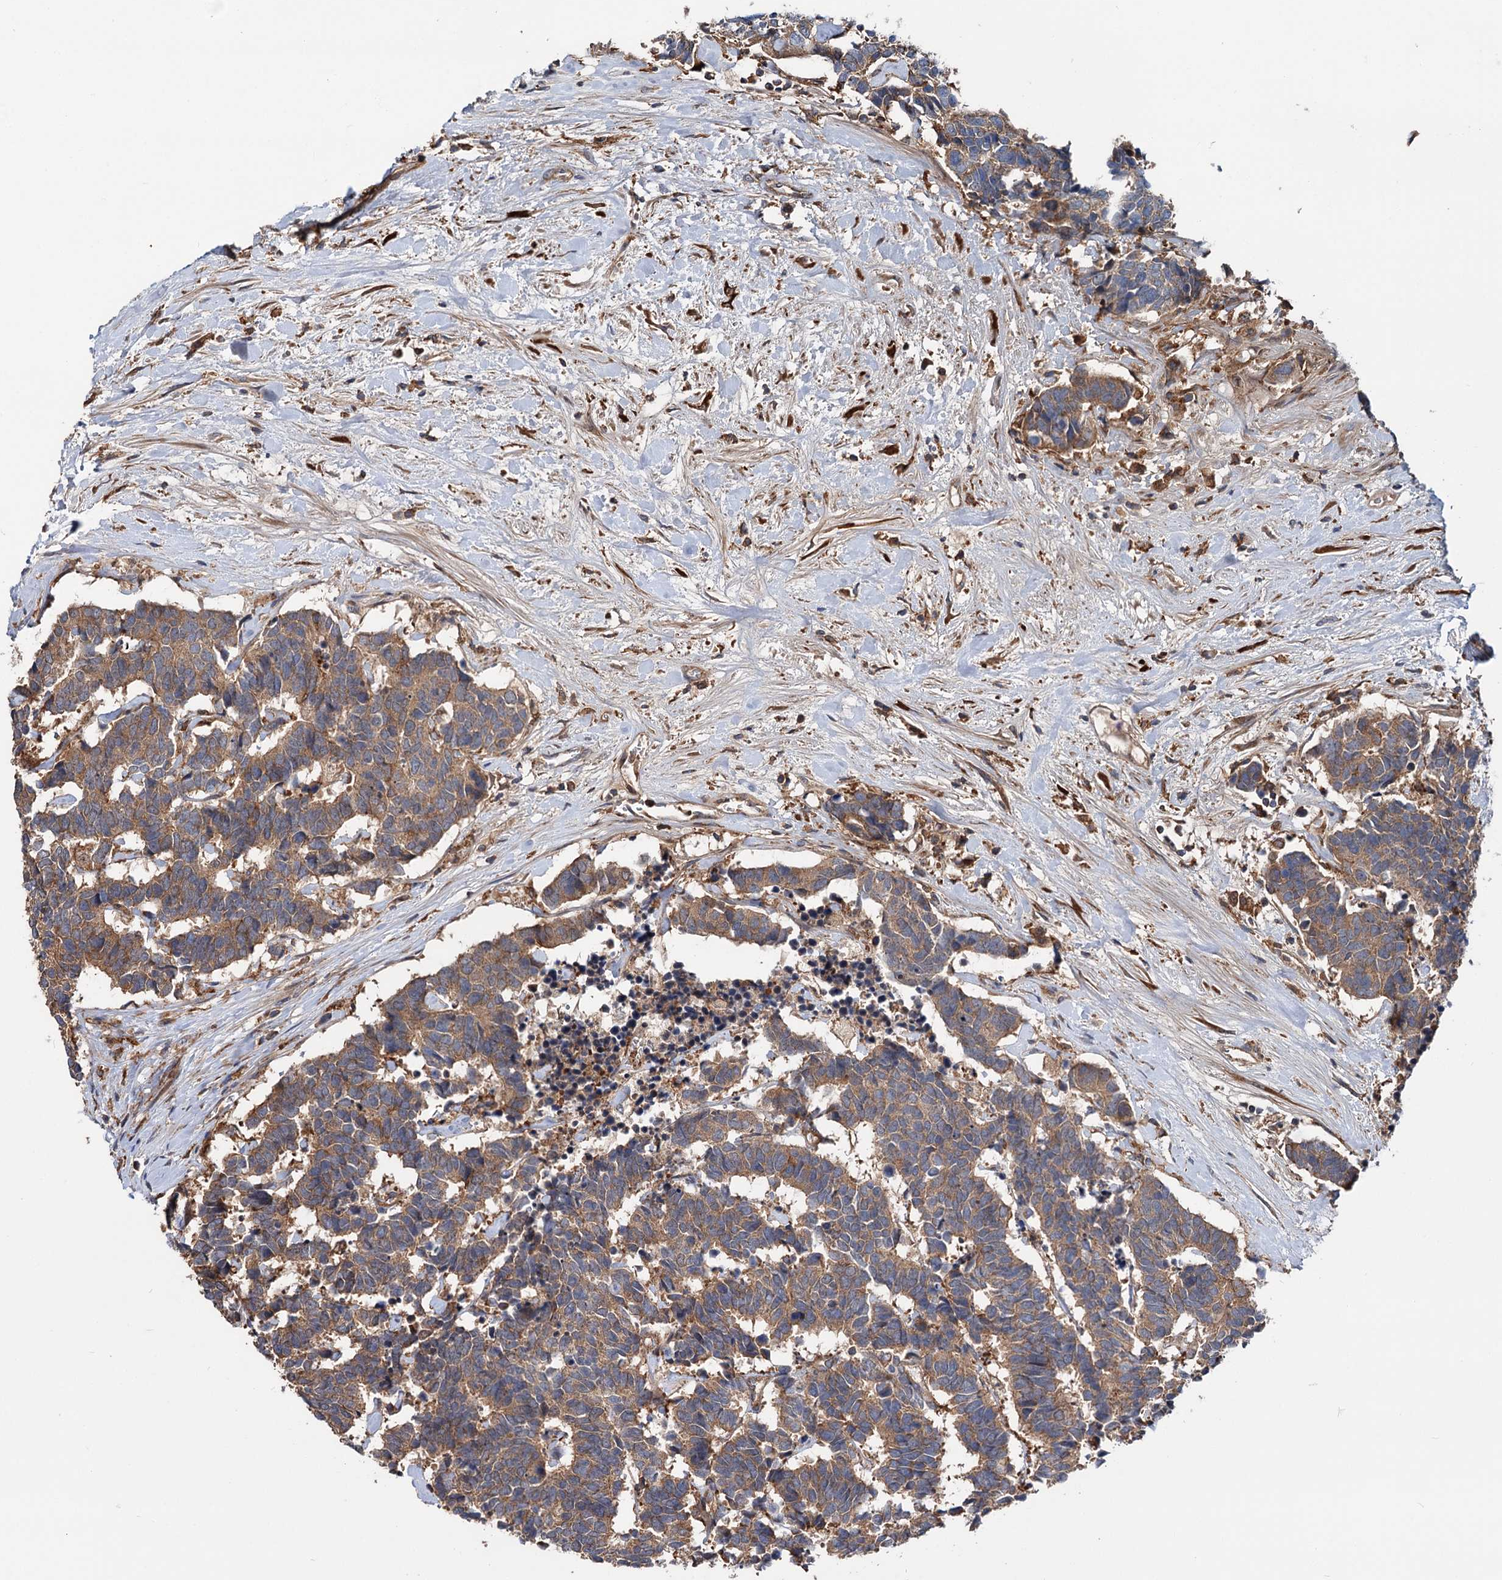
{"staining": {"intensity": "moderate", "quantity": ">75%", "location": "cytoplasmic/membranous"}, "tissue": "carcinoid", "cell_type": "Tumor cells", "image_type": "cancer", "snomed": [{"axis": "morphology", "description": "Carcinoma, NOS"}, {"axis": "morphology", "description": "Carcinoid, malignant, NOS"}, {"axis": "topography", "description": "Urinary bladder"}], "caption": "This is an image of immunohistochemistry (IHC) staining of malignant carcinoid, which shows moderate positivity in the cytoplasmic/membranous of tumor cells.", "gene": "RNF111", "patient": {"sex": "male", "age": 57}}